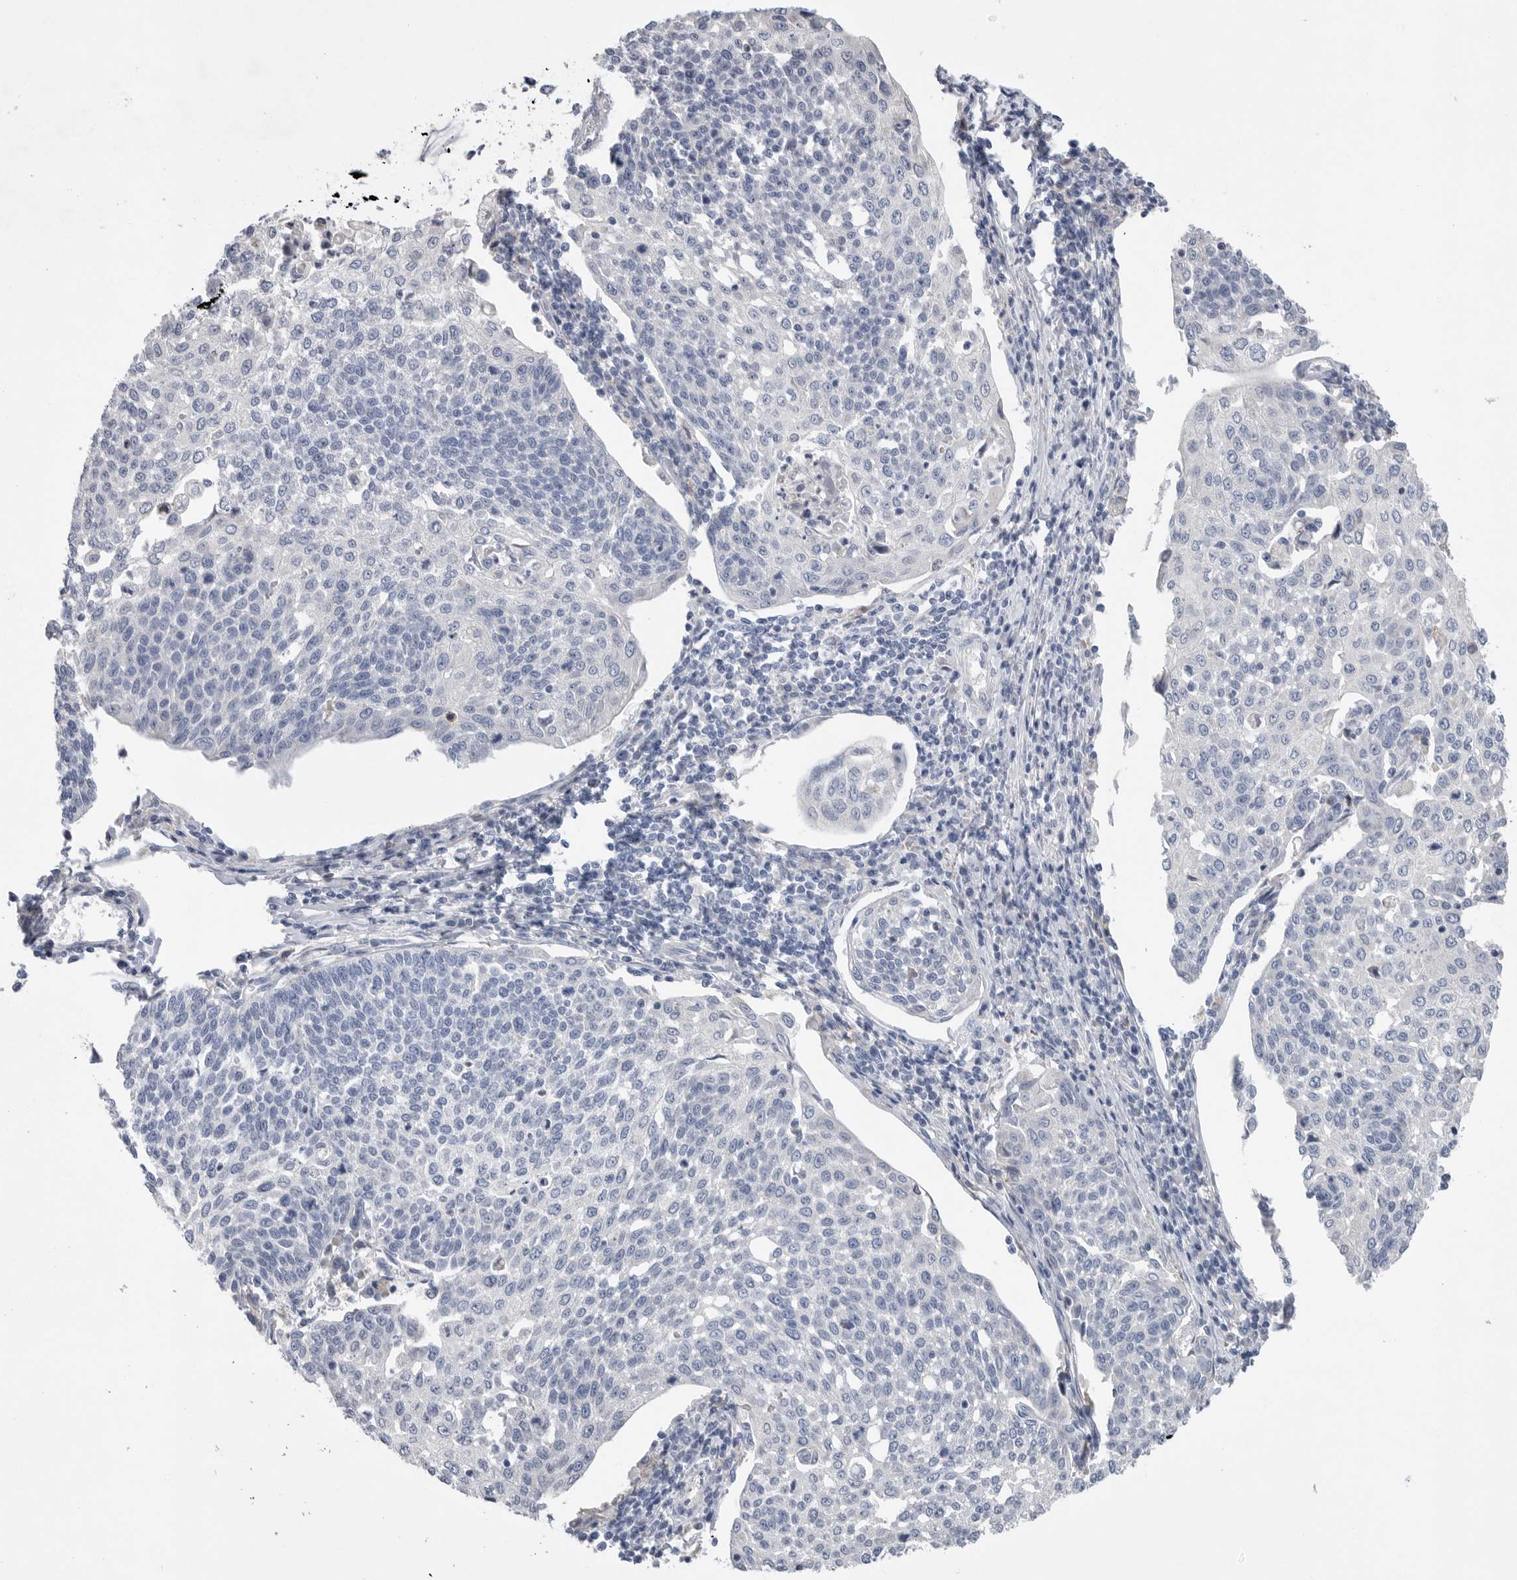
{"staining": {"intensity": "negative", "quantity": "none", "location": "none"}, "tissue": "cervical cancer", "cell_type": "Tumor cells", "image_type": "cancer", "snomed": [{"axis": "morphology", "description": "Squamous cell carcinoma, NOS"}, {"axis": "topography", "description": "Cervix"}], "caption": "Immunohistochemistry (IHC) photomicrograph of squamous cell carcinoma (cervical) stained for a protein (brown), which shows no positivity in tumor cells.", "gene": "CAMK2B", "patient": {"sex": "female", "age": 34}}